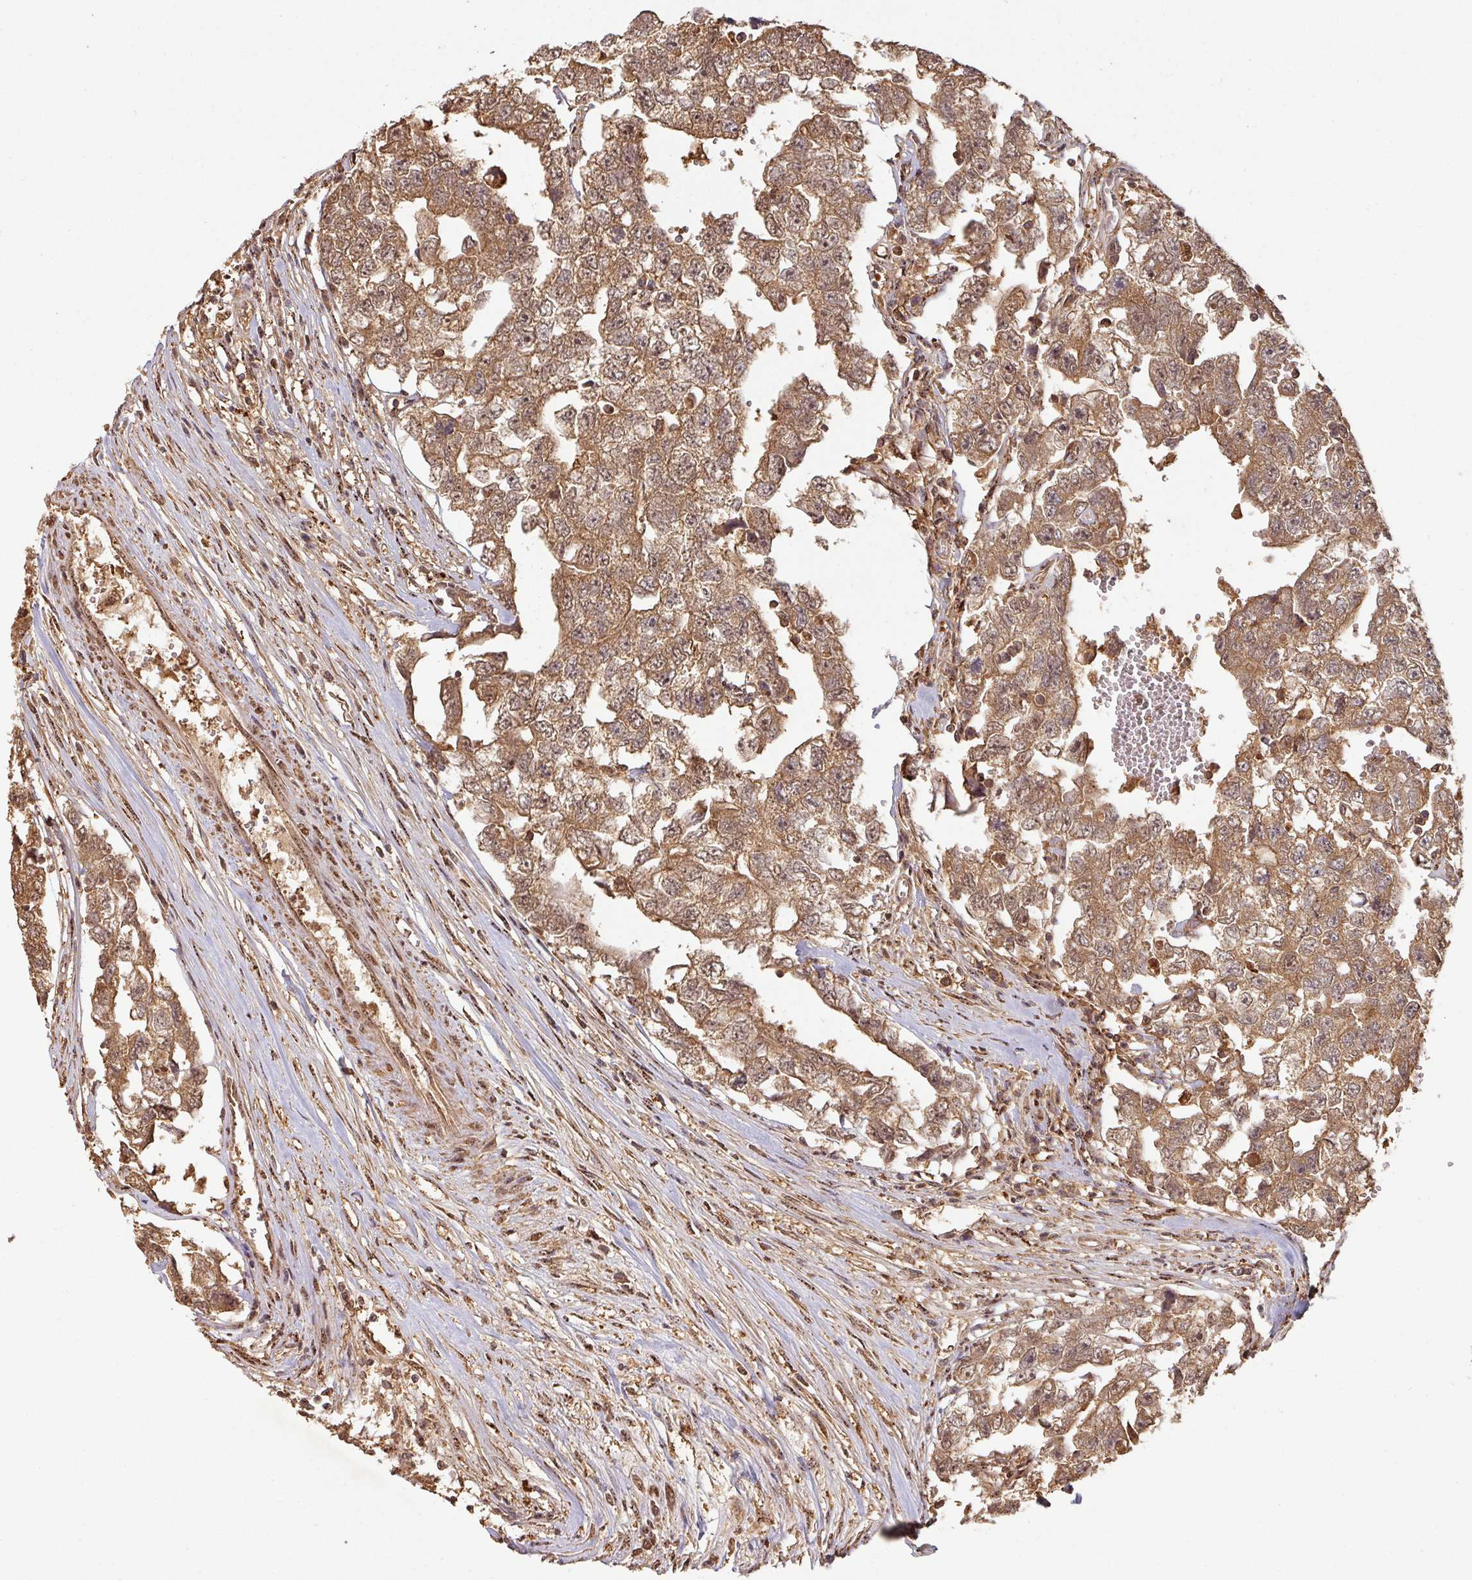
{"staining": {"intensity": "moderate", "quantity": ">75%", "location": "cytoplasmic/membranous,nuclear"}, "tissue": "testis cancer", "cell_type": "Tumor cells", "image_type": "cancer", "snomed": [{"axis": "morphology", "description": "Carcinoma, Embryonal, NOS"}, {"axis": "topography", "description": "Testis"}], "caption": "Embryonal carcinoma (testis) tissue shows moderate cytoplasmic/membranous and nuclear staining in approximately >75% of tumor cells, visualized by immunohistochemistry.", "gene": "ZNF322", "patient": {"sex": "male", "age": 22}}